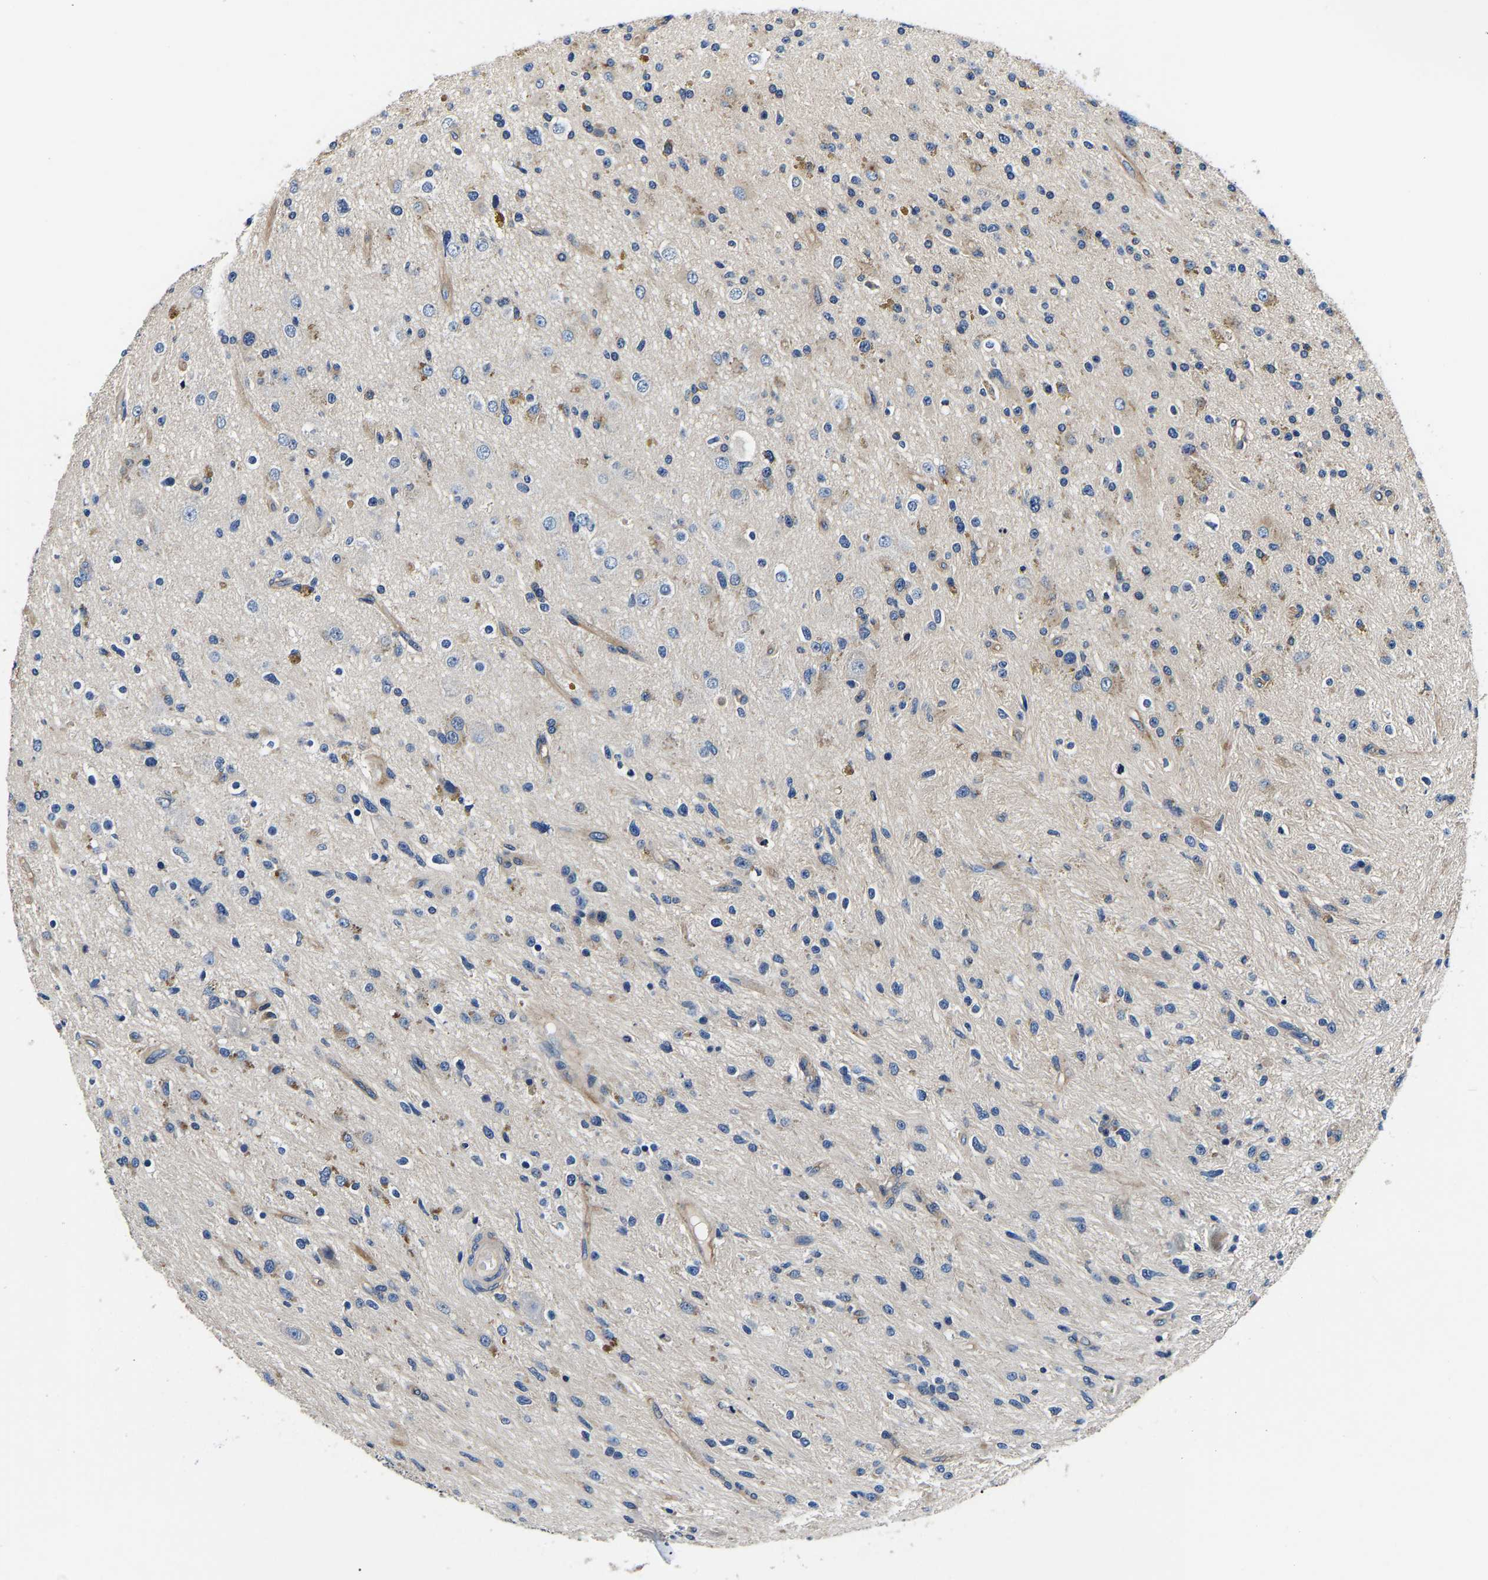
{"staining": {"intensity": "negative", "quantity": "none", "location": "none"}, "tissue": "glioma", "cell_type": "Tumor cells", "image_type": "cancer", "snomed": [{"axis": "morphology", "description": "Glioma, malignant, High grade"}, {"axis": "topography", "description": "Brain"}], "caption": "There is no significant staining in tumor cells of malignant glioma (high-grade).", "gene": "SH3GLB1", "patient": {"sex": "male", "age": 33}}